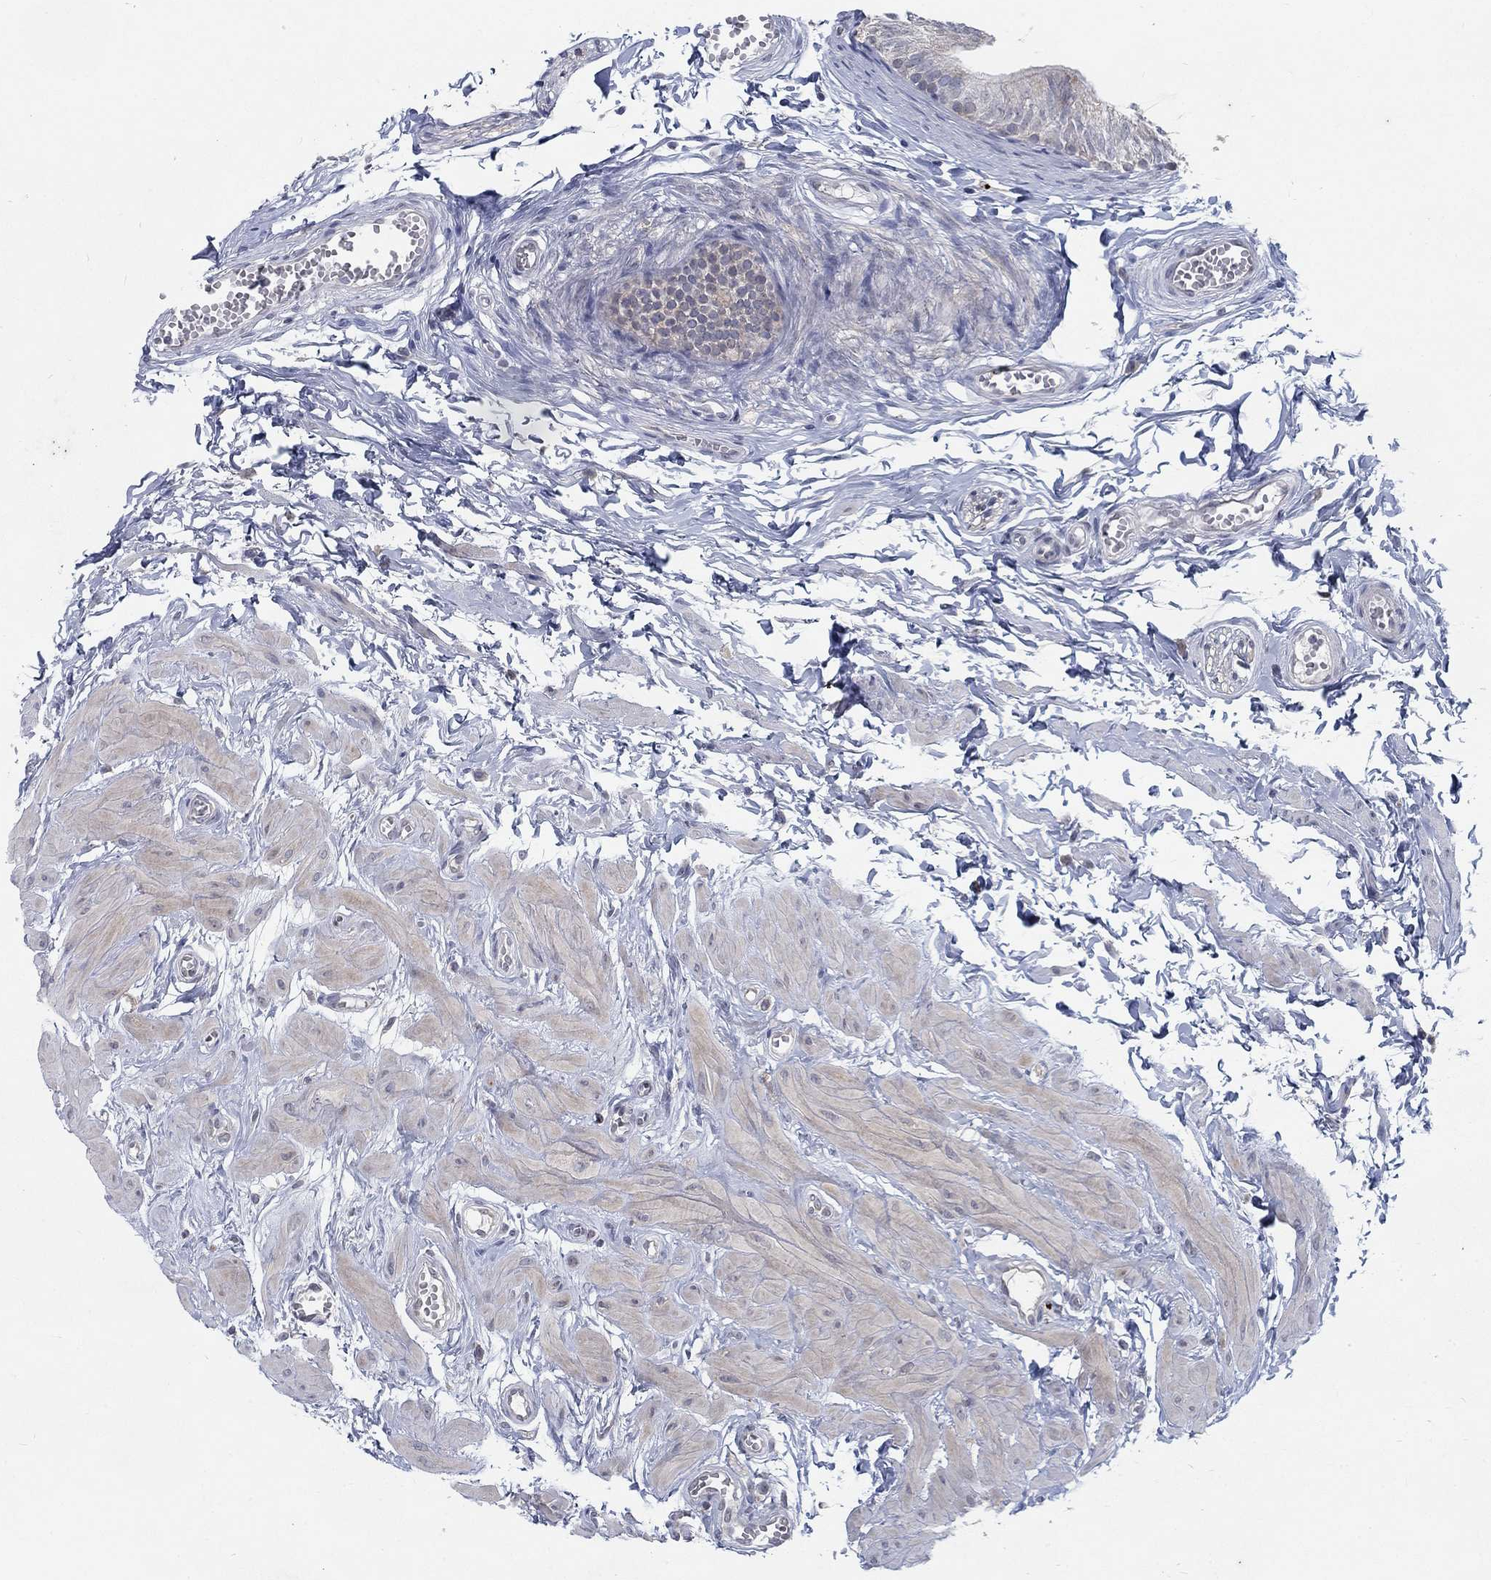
{"staining": {"intensity": "negative", "quantity": "none", "location": "none"}, "tissue": "epididymis", "cell_type": "Glandular cells", "image_type": "normal", "snomed": [{"axis": "morphology", "description": "Normal tissue, NOS"}, {"axis": "topography", "description": "Epididymis"}], "caption": "Immunohistochemical staining of normal epididymis shows no significant expression in glandular cells.", "gene": "MTSS2", "patient": {"sex": "male", "age": 22}}